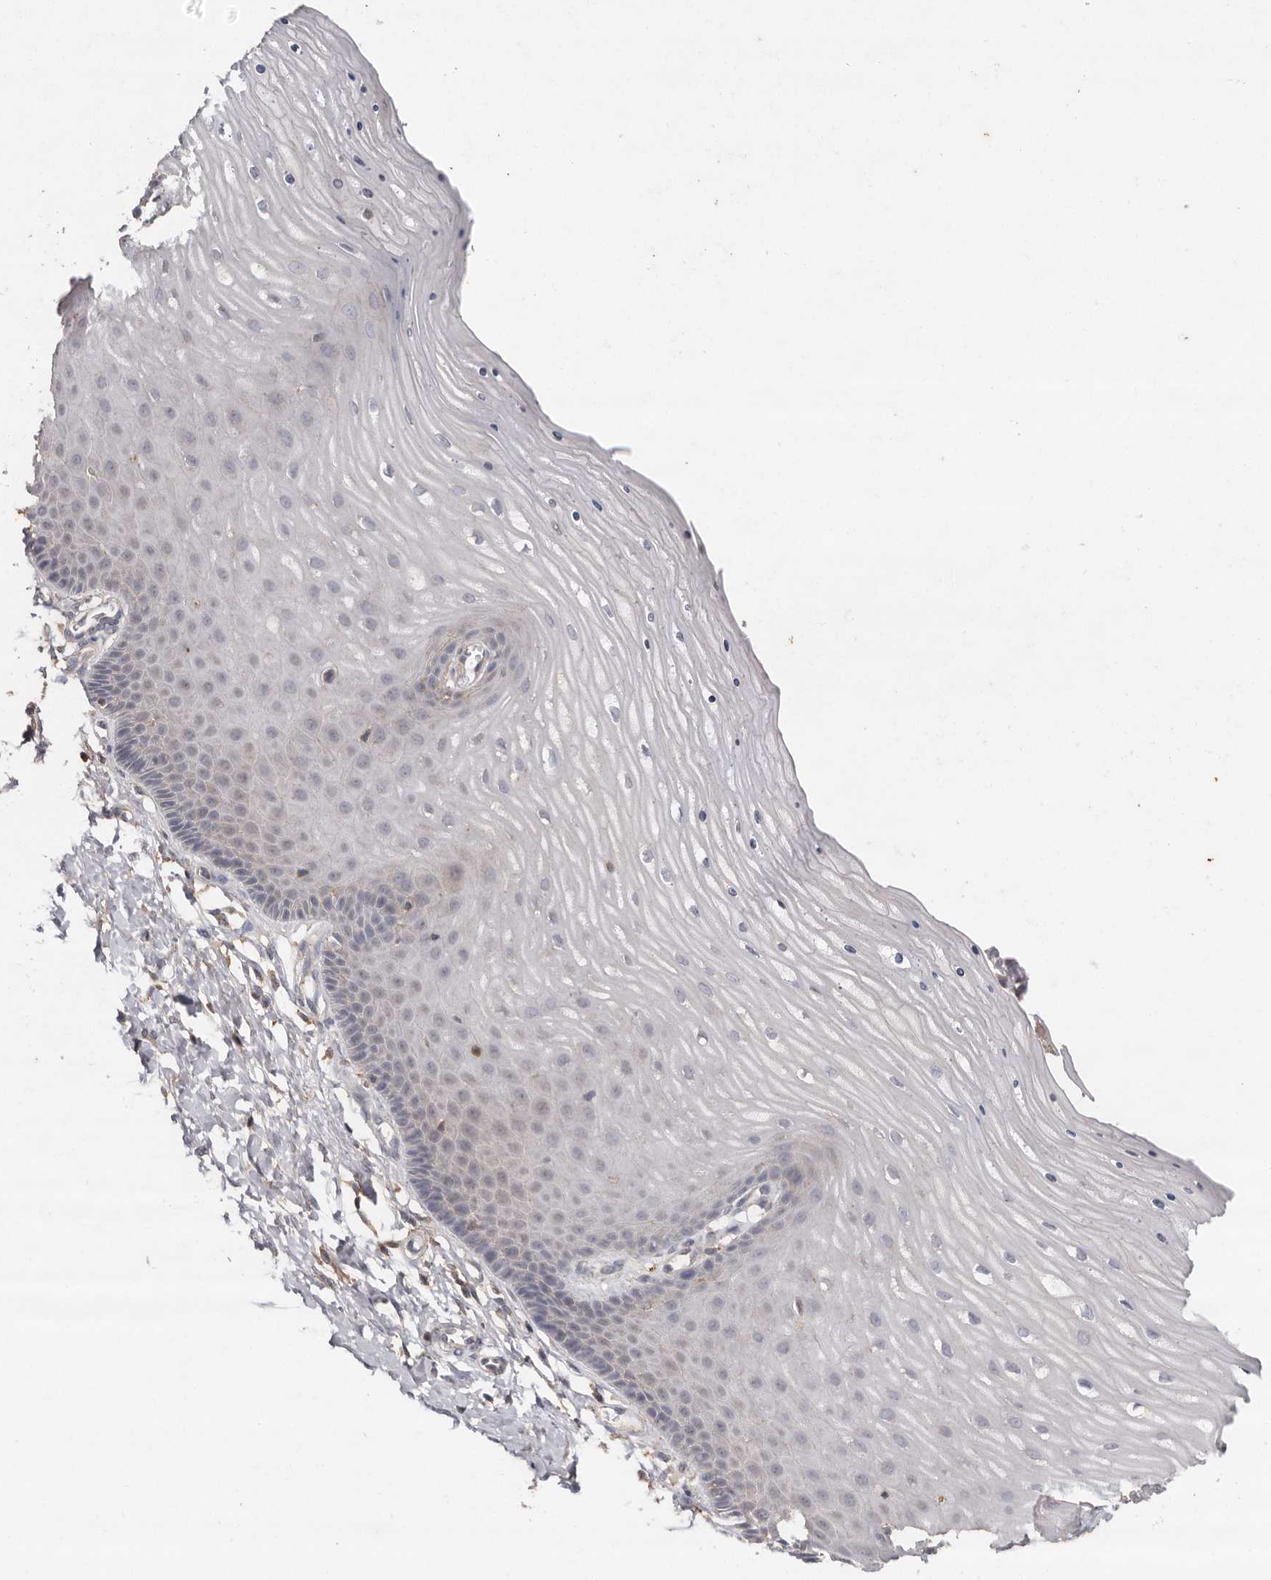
{"staining": {"intensity": "negative", "quantity": "none", "location": "none"}, "tissue": "cervix", "cell_type": "Glandular cells", "image_type": "normal", "snomed": [{"axis": "morphology", "description": "Normal tissue, NOS"}, {"axis": "topography", "description": "Cervix"}], "caption": "Immunohistochemical staining of benign cervix reveals no significant positivity in glandular cells. (DAB immunohistochemistry, high magnification).", "gene": "RWDD1", "patient": {"sex": "female", "age": 55}}